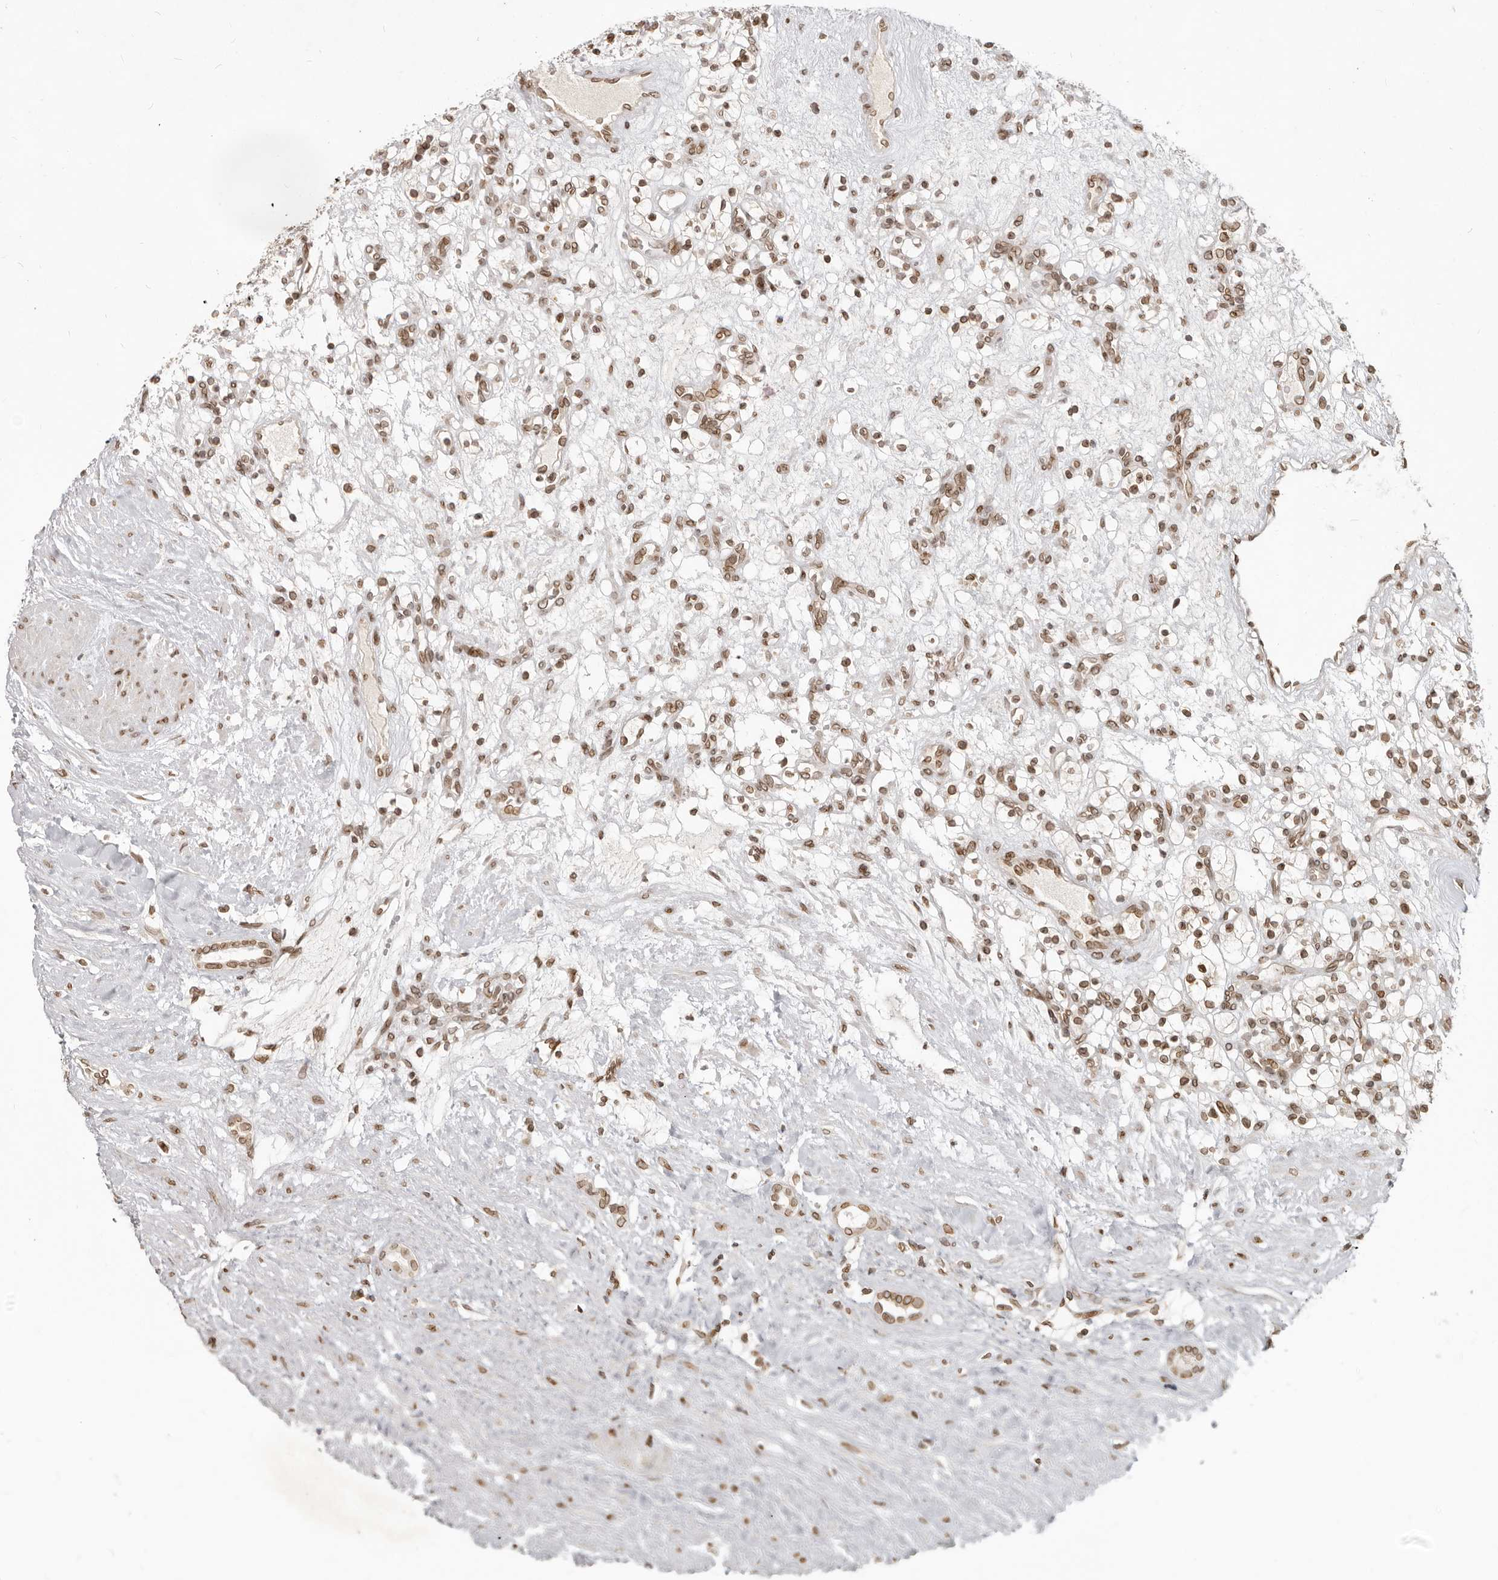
{"staining": {"intensity": "moderate", "quantity": ">75%", "location": "nuclear"}, "tissue": "renal cancer", "cell_type": "Tumor cells", "image_type": "cancer", "snomed": [{"axis": "morphology", "description": "Adenocarcinoma, NOS"}, {"axis": "topography", "description": "Kidney"}], "caption": "A high-resolution histopathology image shows IHC staining of renal cancer, which exhibits moderate nuclear staining in about >75% of tumor cells. Immunohistochemistry stains the protein in brown and the nuclei are stained blue.", "gene": "NUP153", "patient": {"sex": "female", "age": 57}}